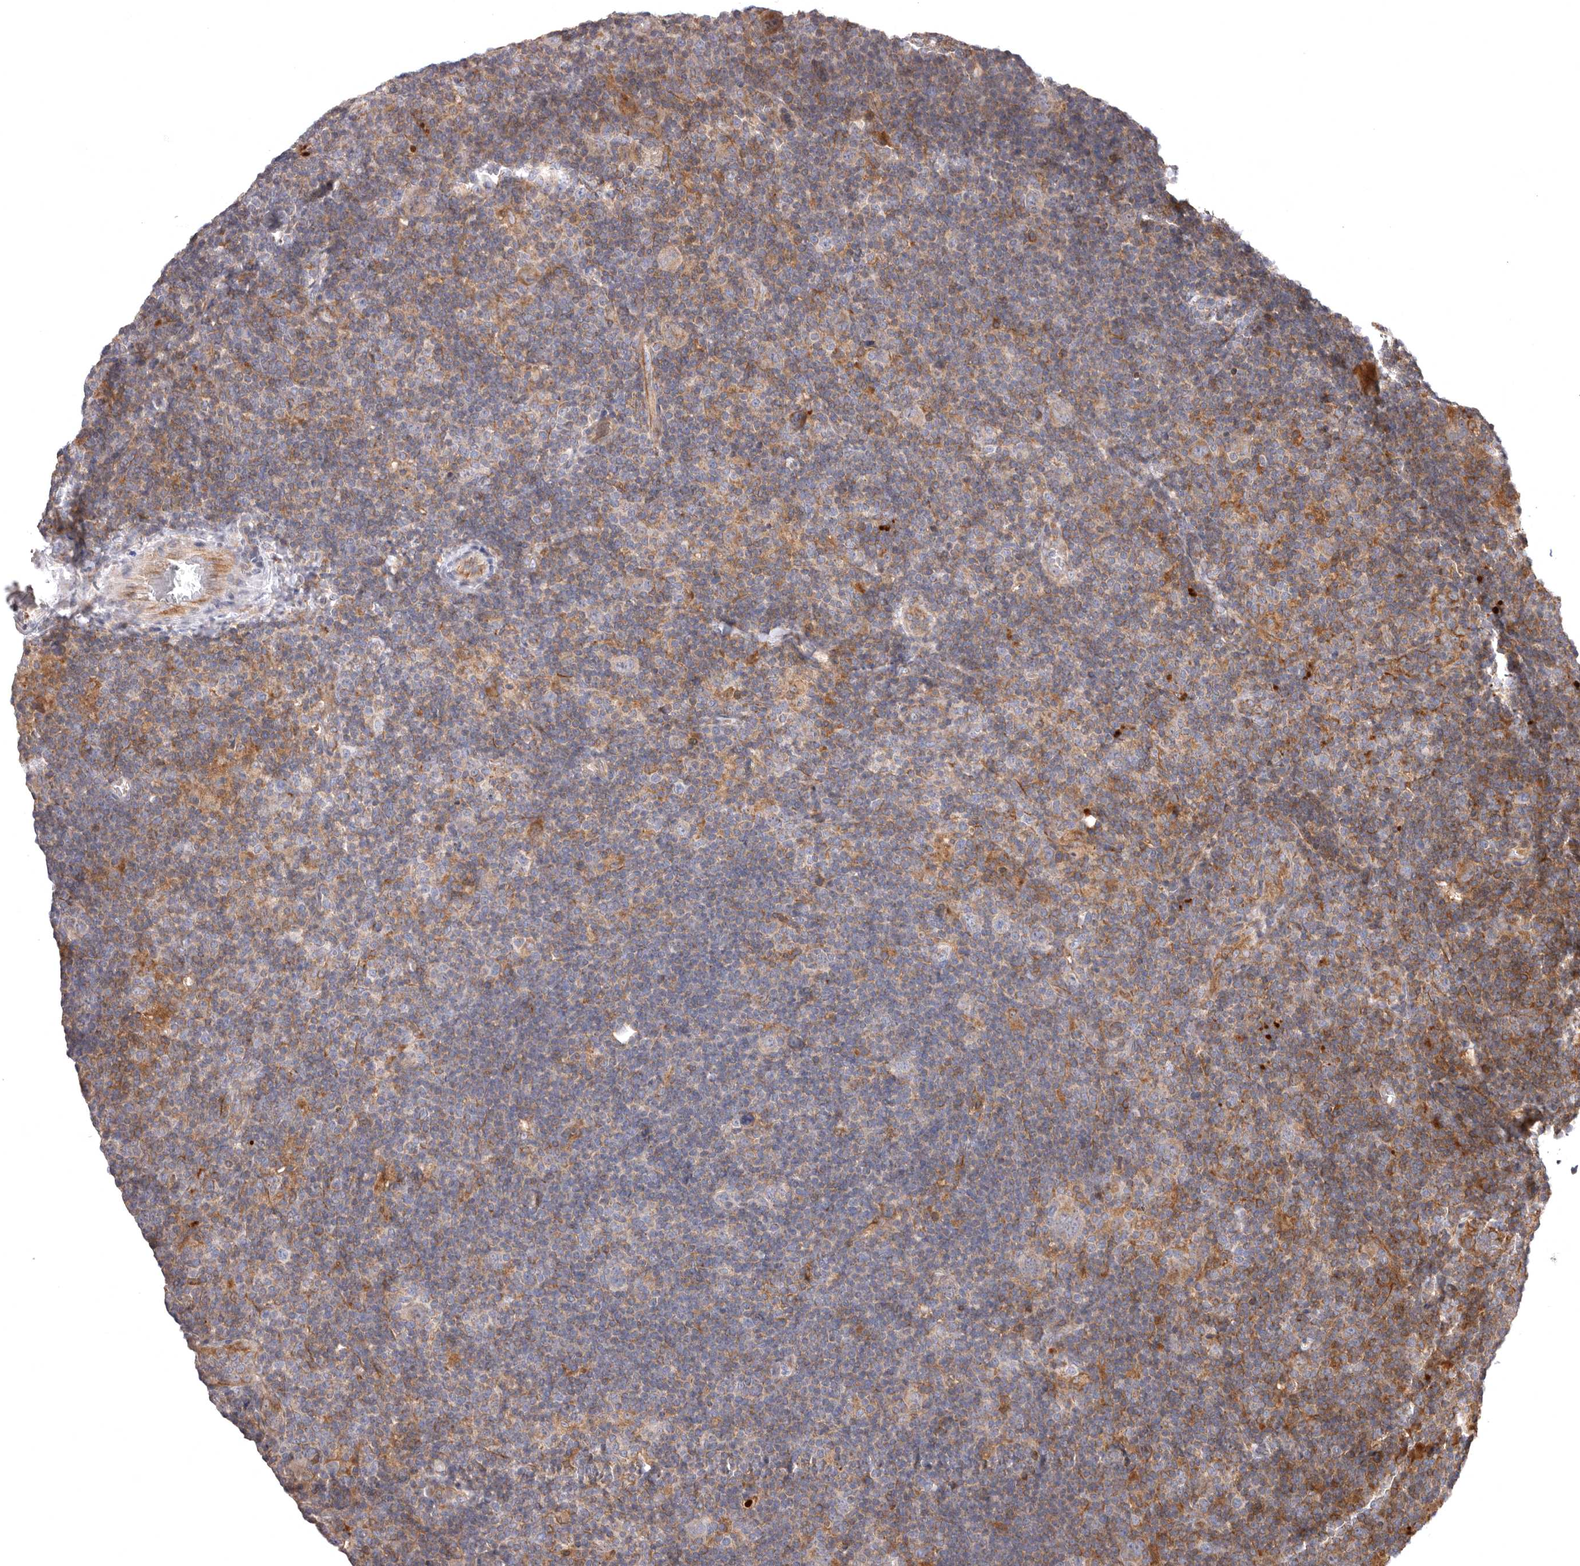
{"staining": {"intensity": "weak", "quantity": "<25%", "location": "cytoplasmic/membranous"}, "tissue": "lymphoma", "cell_type": "Tumor cells", "image_type": "cancer", "snomed": [{"axis": "morphology", "description": "Hodgkin's disease, NOS"}, {"axis": "topography", "description": "Lymph node"}], "caption": "Immunohistochemical staining of human Hodgkin's disease reveals no significant expression in tumor cells.", "gene": "ADCY2", "patient": {"sex": "female", "age": 57}}